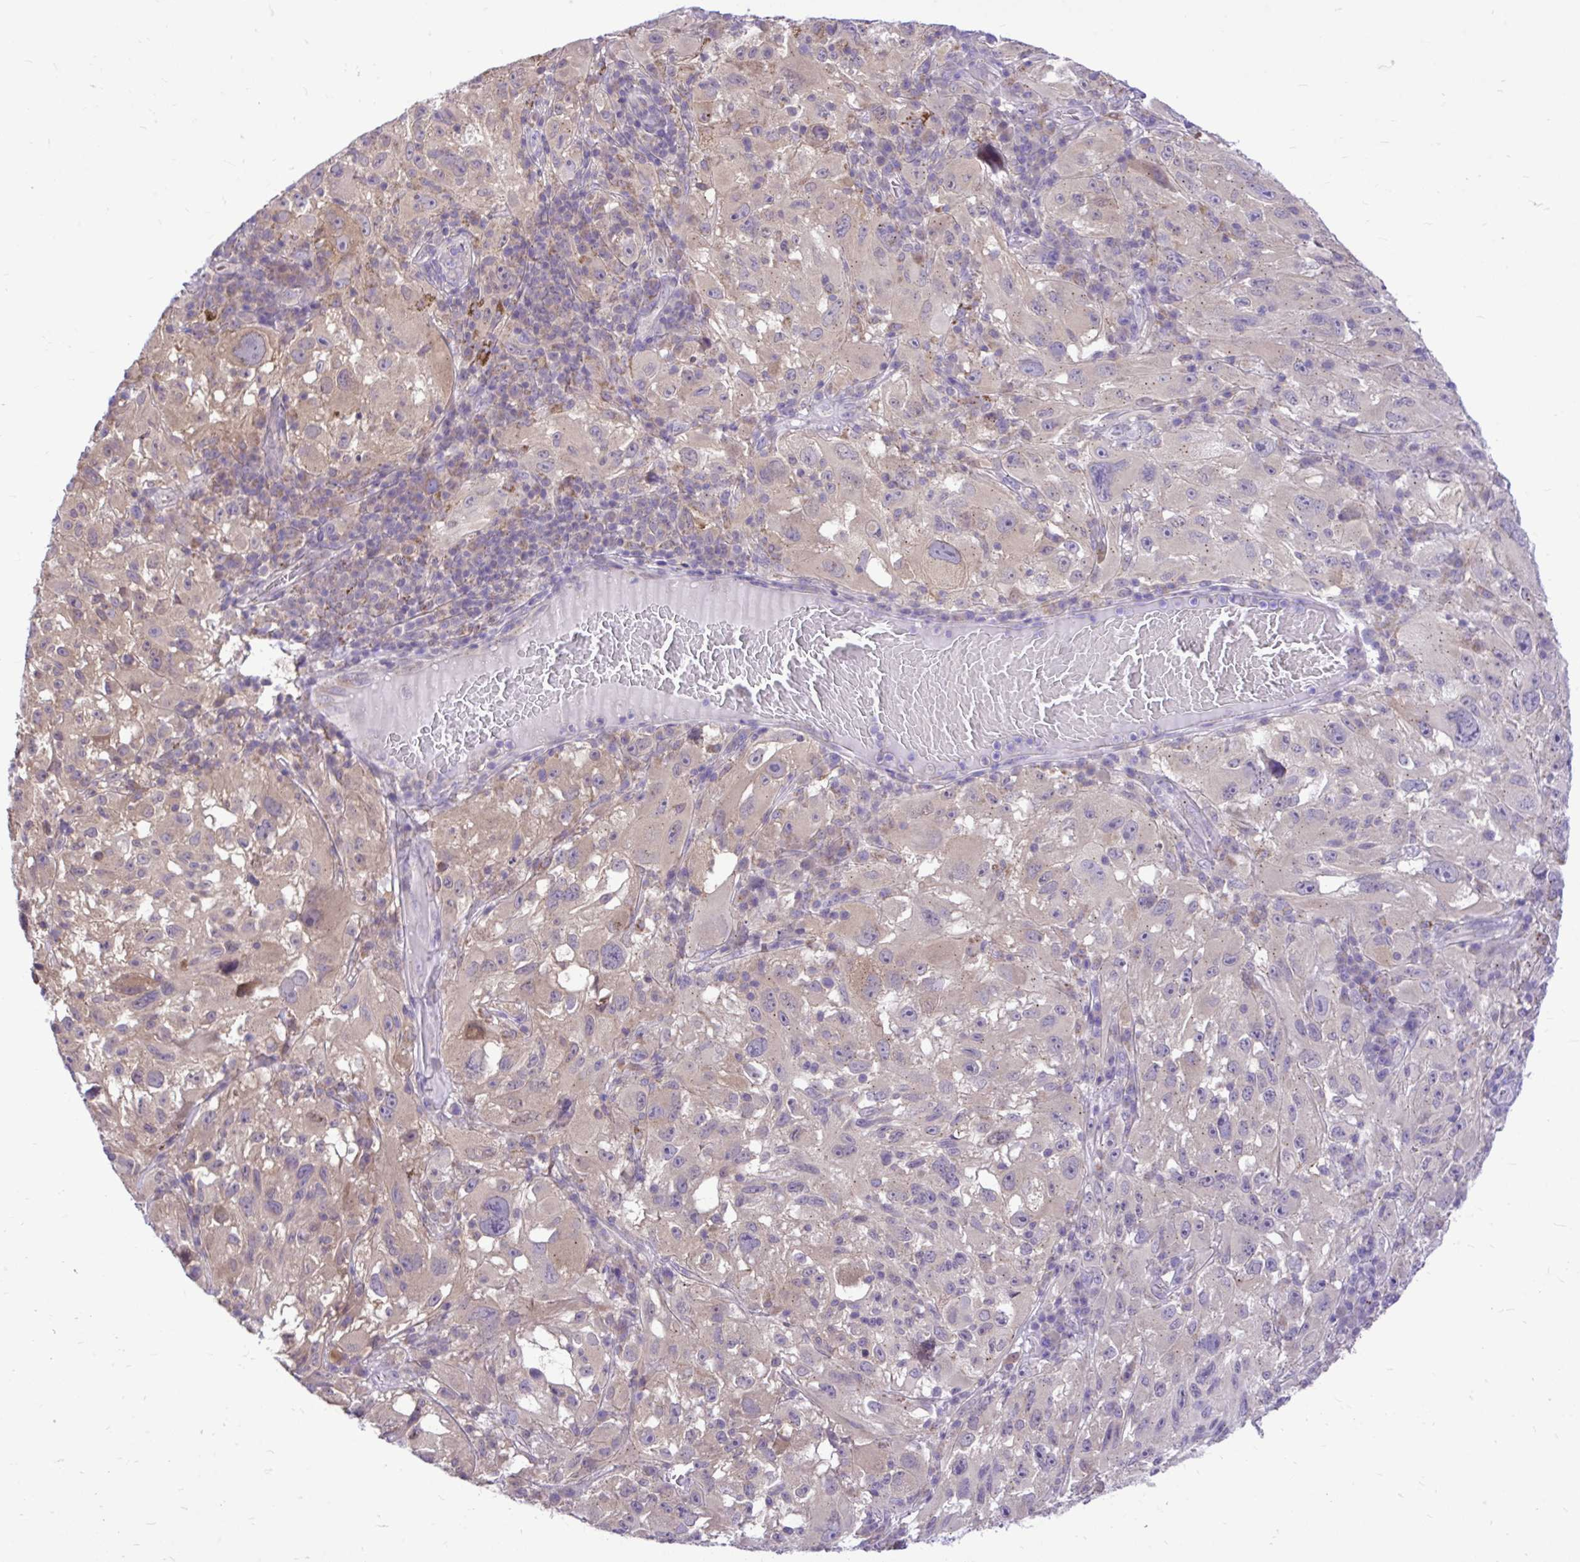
{"staining": {"intensity": "negative", "quantity": "none", "location": "none"}, "tissue": "melanoma", "cell_type": "Tumor cells", "image_type": "cancer", "snomed": [{"axis": "morphology", "description": "Malignant melanoma, NOS"}, {"axis": "topography", "description": "Skin"}], "caption": "High power microscopy photomicrograph of an IHC image of melanoma, revealing no significant staining in tumor cells. (Brightfield microscopy of DAB (3,3'-diaminobenzidine) immunohistochemistry at high magnification).", "gene": "CEACAM18", "patient": {"sex": "female", "age": 71}}